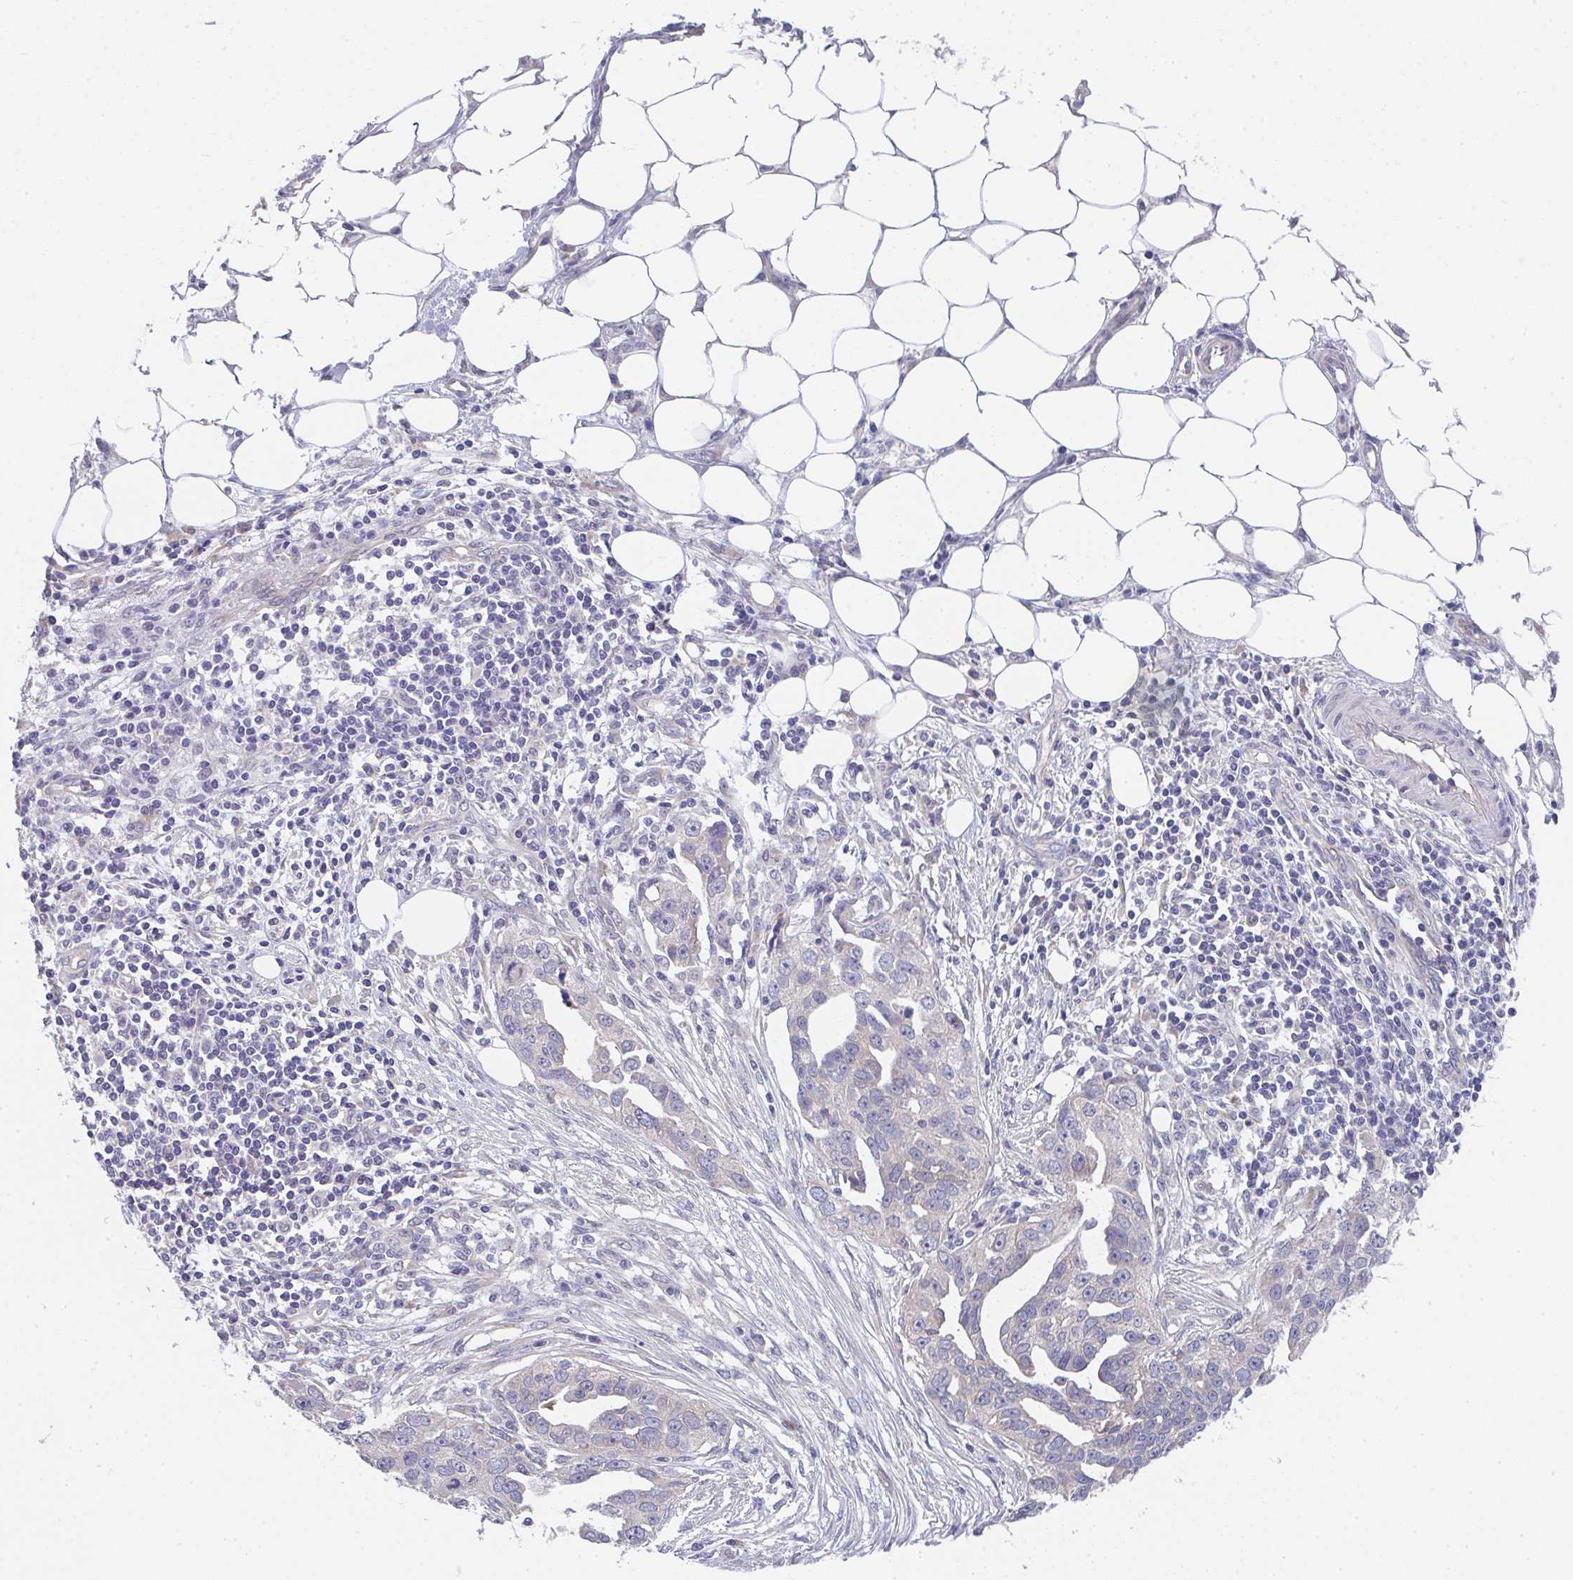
{"staining": {"intensity": "negative", "quantity": "none", "location": "none"}, "tissue": "ovarian cancer", "cell_type": "Tumor cells", "image_type": "cancer", "snomed": [{"axis": "morphology", "description": "Carcinoma, endometroid"}, {"axis": "morphology", "description": "Cystadenocarcinoma, serous, NOS"}, {"axis": "topography", "description": "Ovary"}], "caption": "Immunohistochemical staining of endometroid carcinoma (ovarian) shows no significant staining in tumor cells.", "gene": "TSPAN31", "patient": {"sex": "female", "age": 45}}